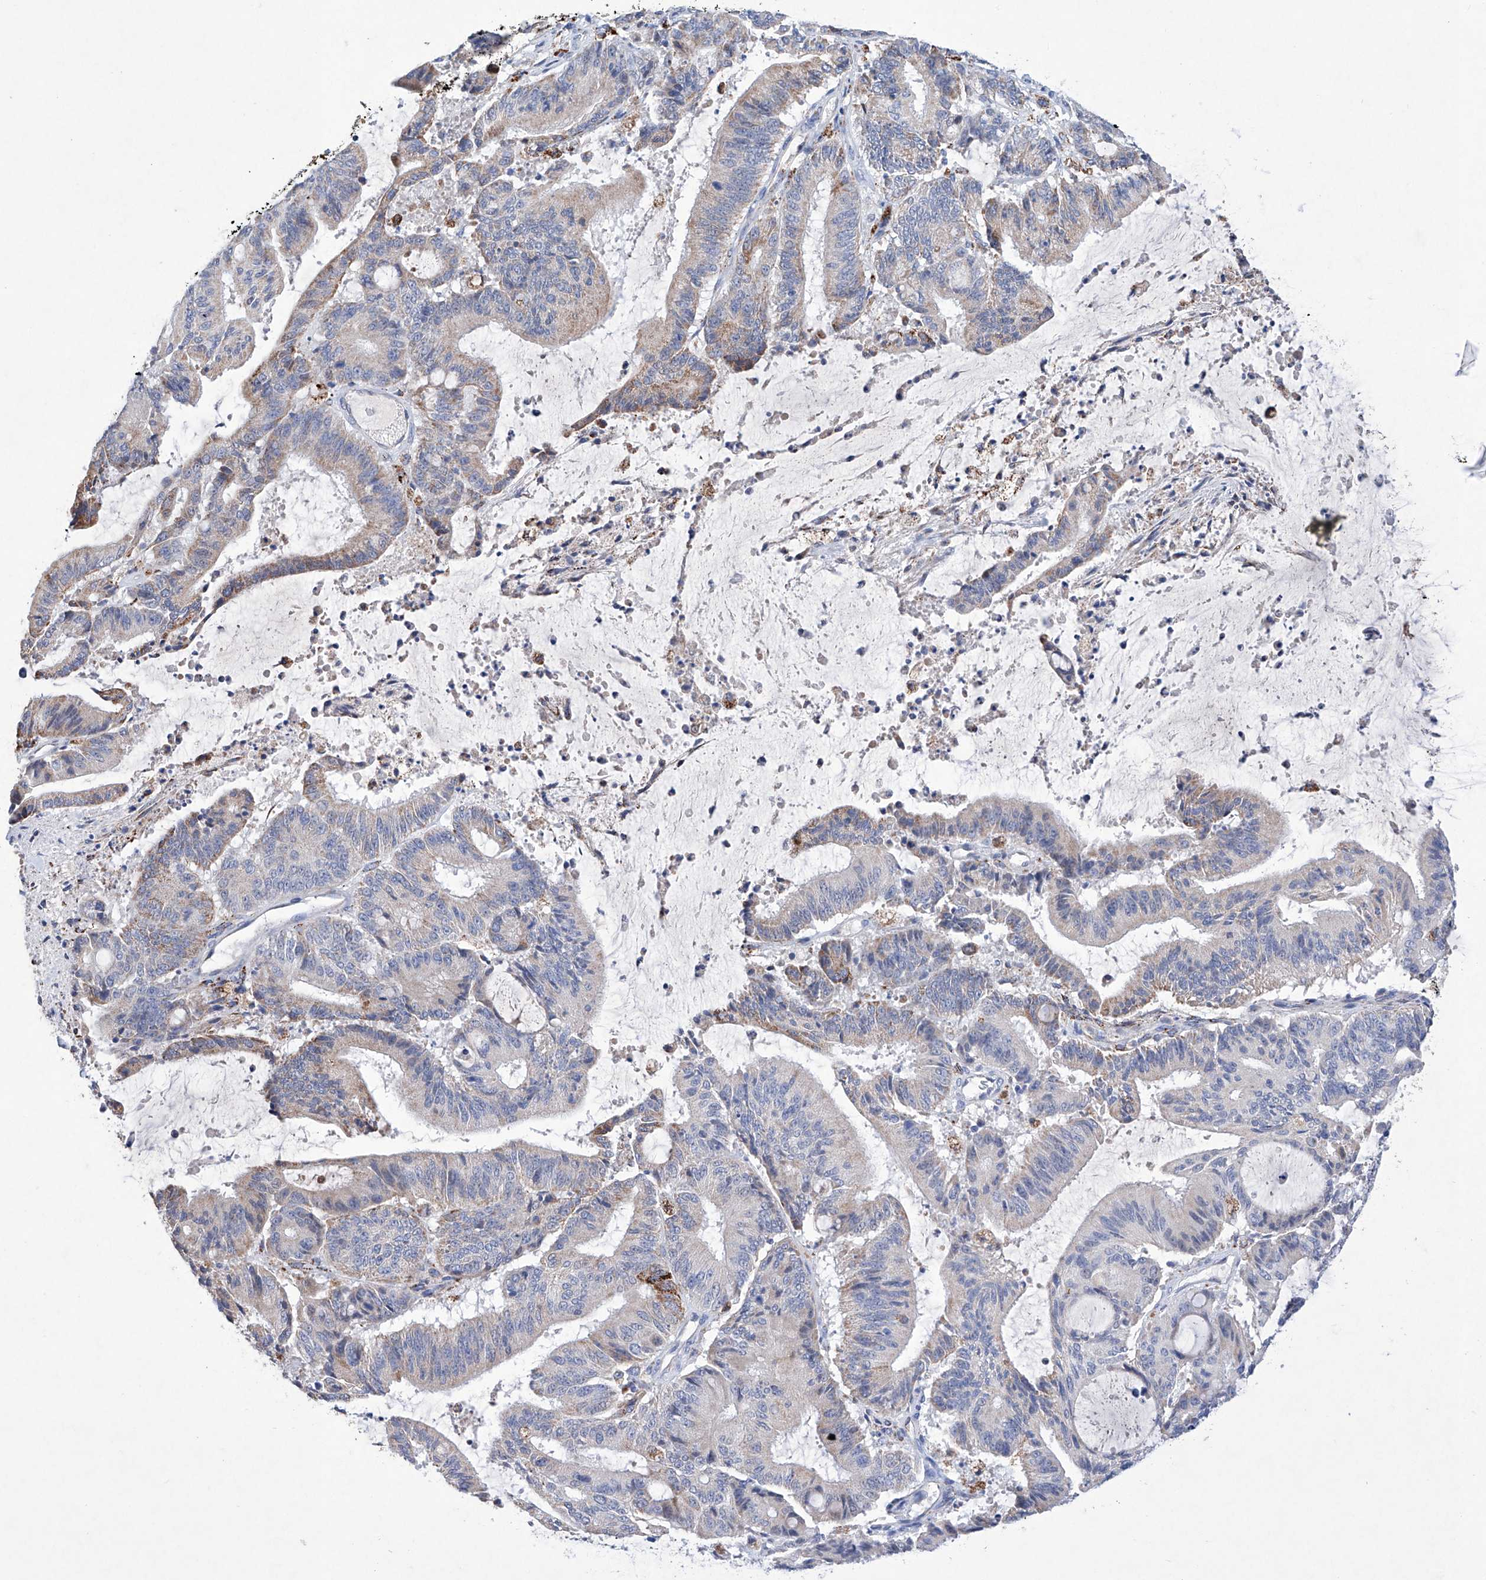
{"staining": {"intensity": "moderate", "quantity": "<25%", "location": "cytoplasmic/membranous"}, "tissue": "liver cancer", "cell_type": "Tumor cells", "image_type": "cancer", "snomed": [{"axis": "morphology", "description": "Normal tissue, NOS"}, {"axis": "morphology", "description": "Cholangiocarcinoma"}, {"axis": "topography", "description": "Liver"}, {"axis": "topography", "description": "Peripheral nerve tissue"}], "caption": "This is an image of immunohistochemistry (IHC) staining of cholangiocarcinoma (liver), which shows moderate positivity in the cytoplasmic/membranous of tumor cells.", "gene": "NRROS", "patient": {"sex": "female", "age": 73}}